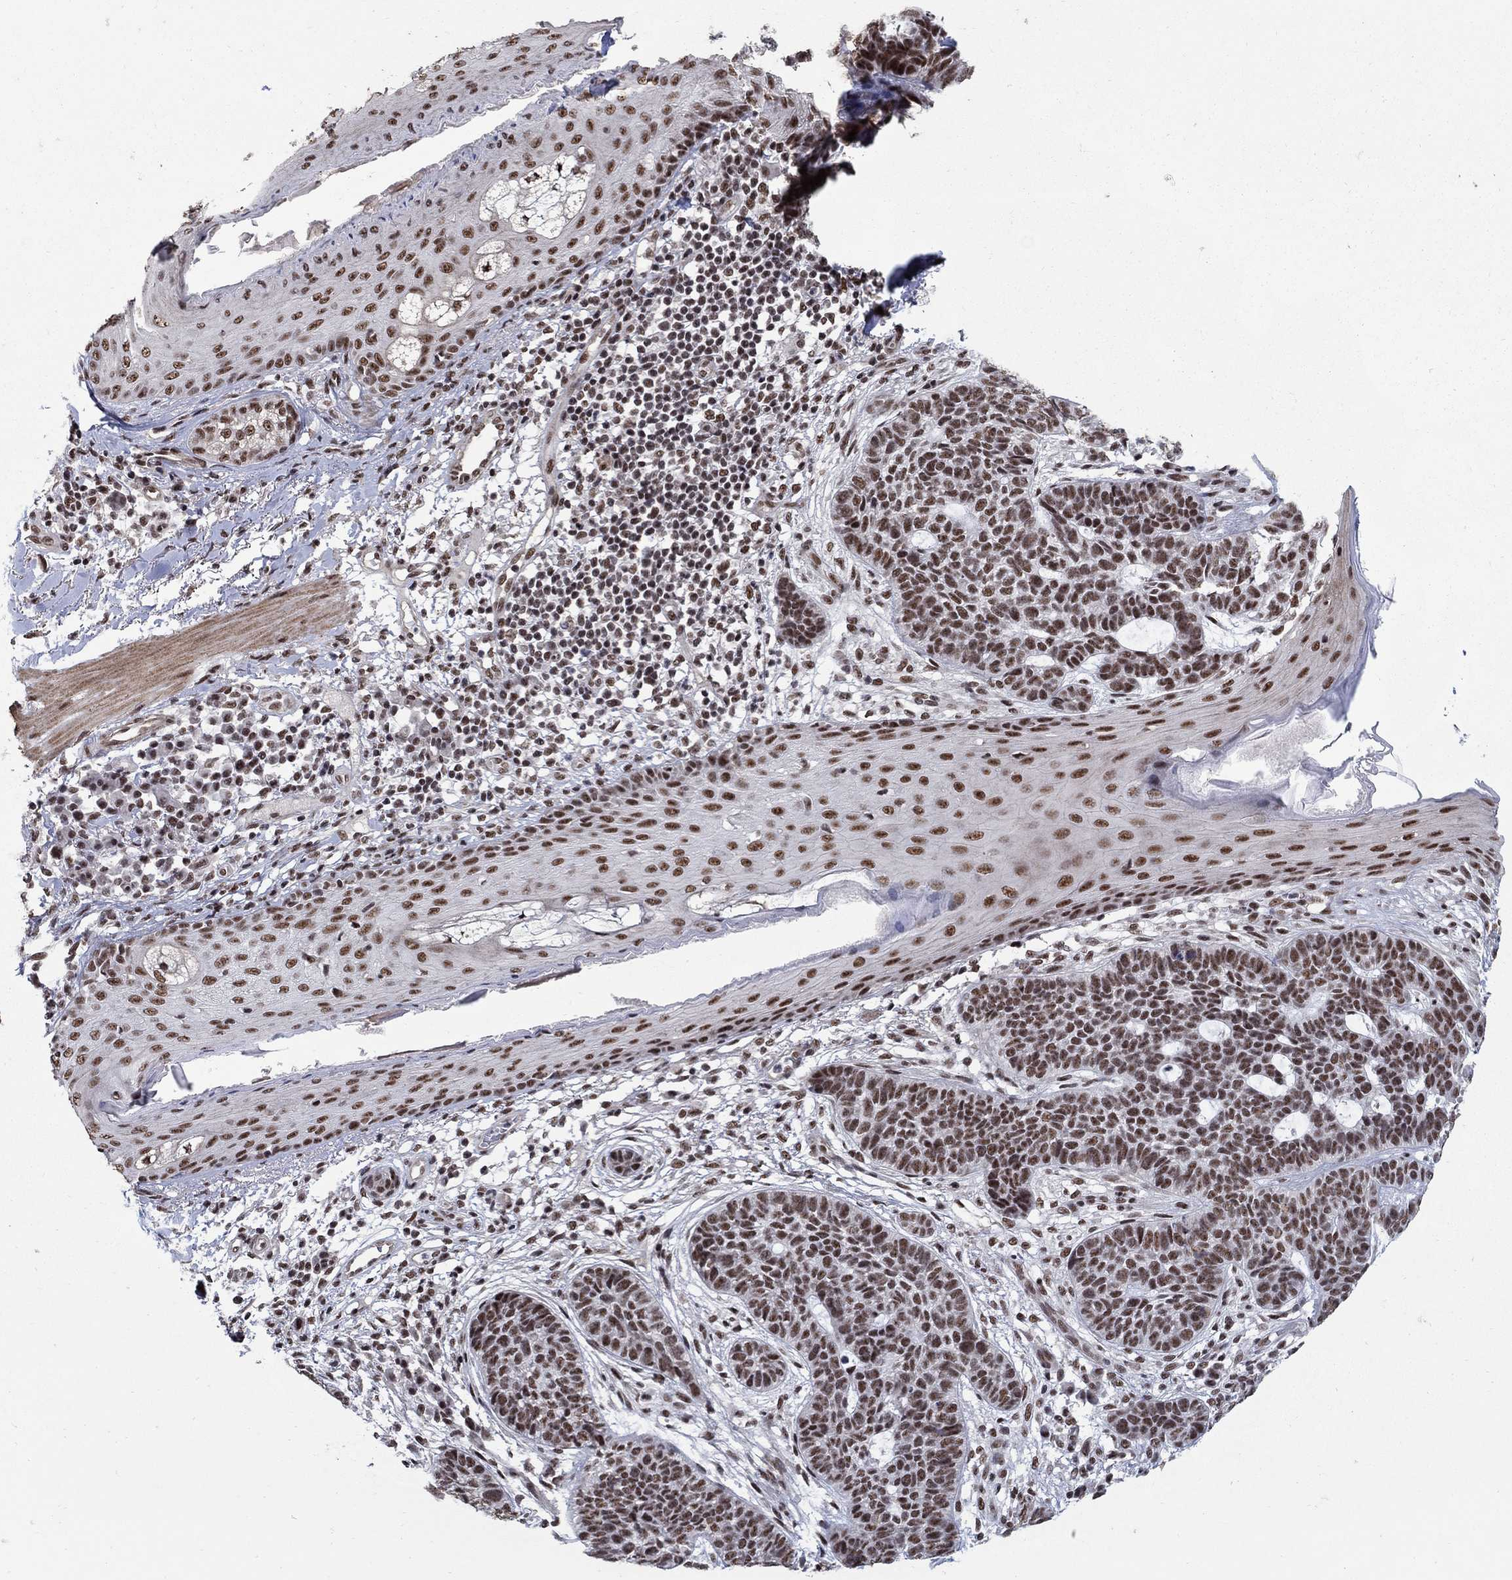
{"staining": {"intensity": "moderate", "quantity": ">75%", "location": "nuclear"}, "tissue": "skin cancer", "cell_type": "Tumor cells", "image_type": "cancer", "snomed": [{"axis": "morphology", "description": "Squamous cell carcinoma, NOS"}, {"axis": "topography", "description": "Skin"}], "caption": "Human skin cancer (squamous cell carcinoma) stained with a brown dye displays moderate nuclear positive positivity in about >75% of tumor cells.", "gene": "PNISR", "patient": {"sex": "male", "age": 88}}